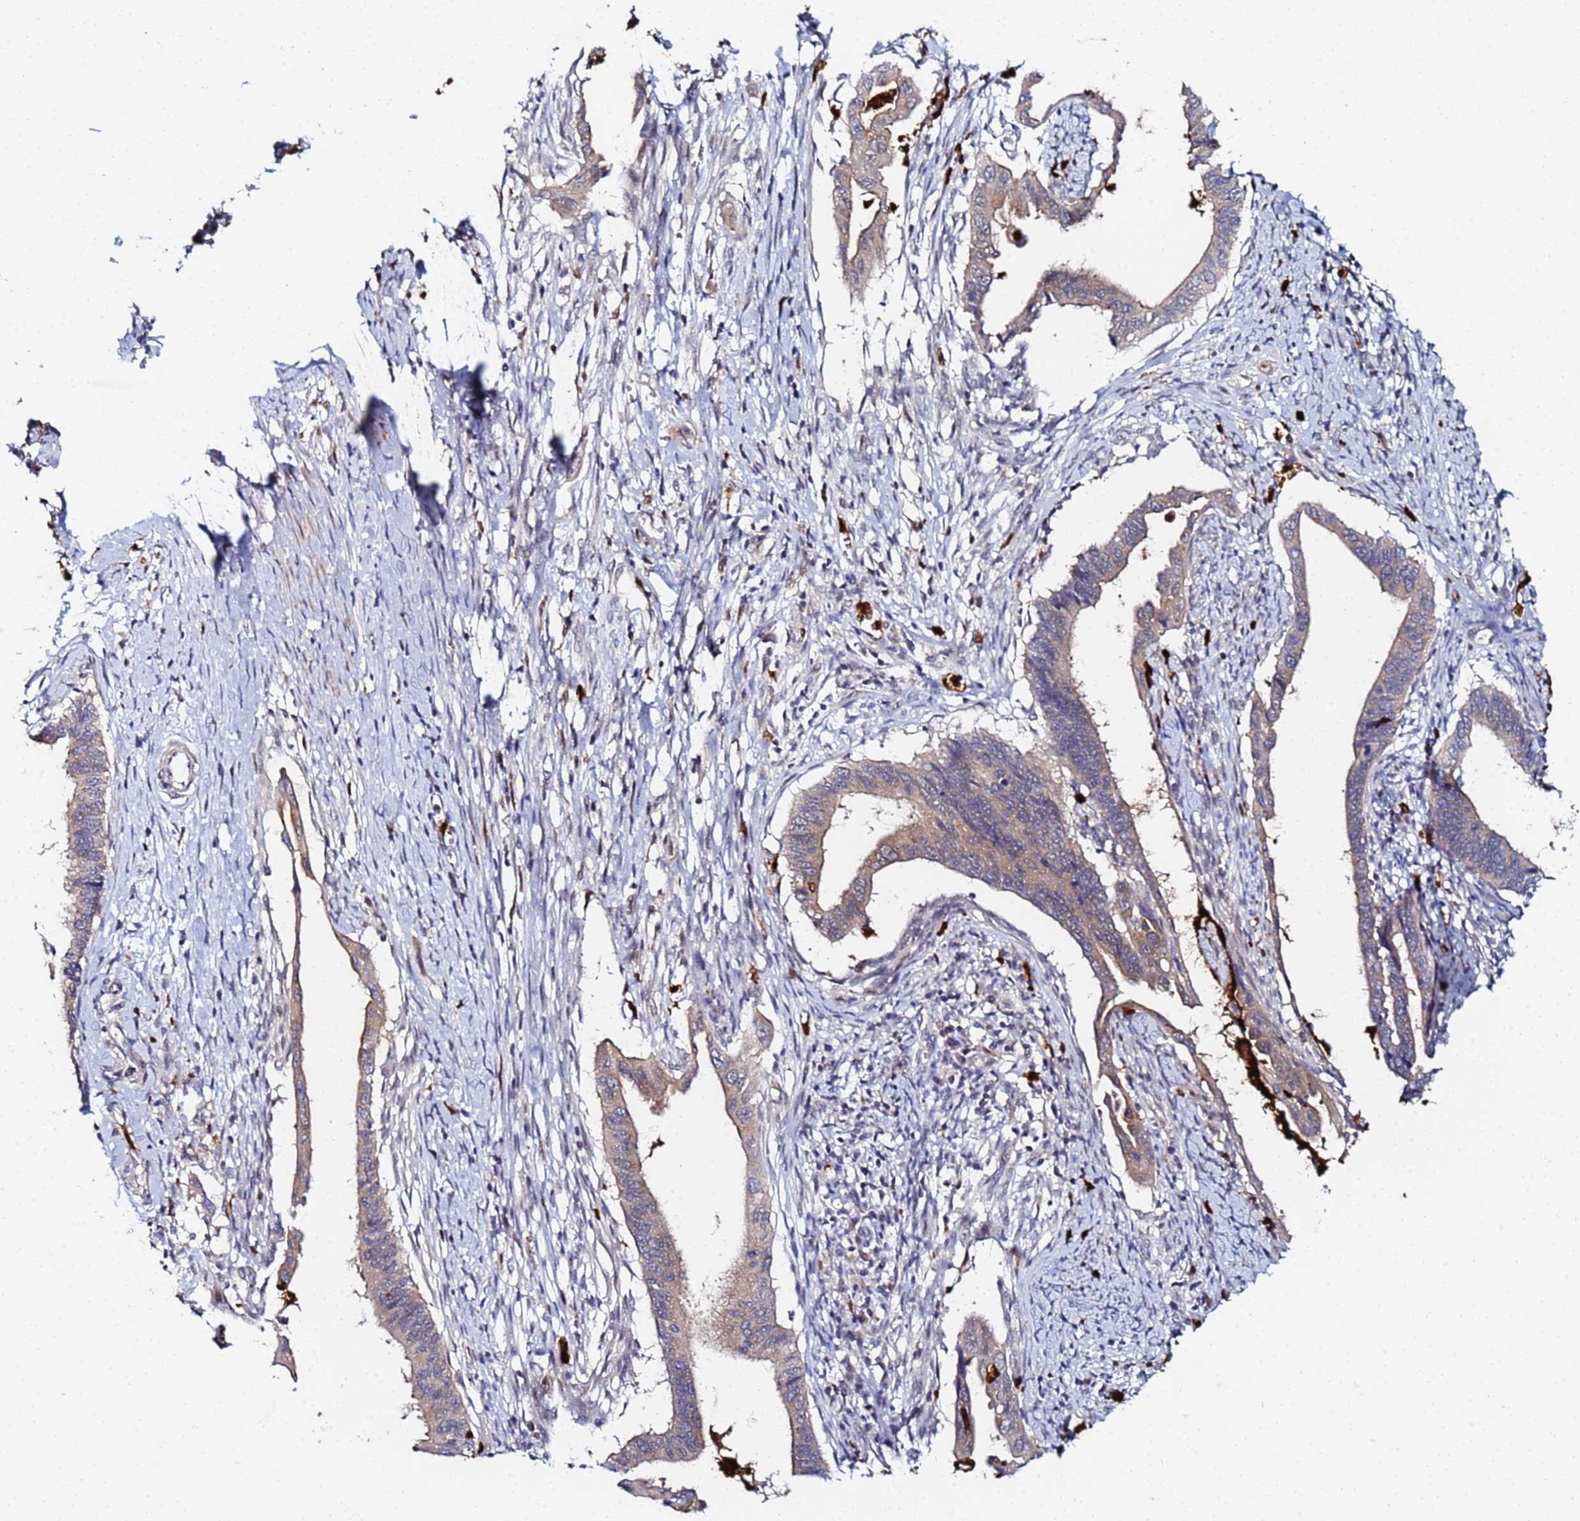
{"staining": {"intensity": "moderate", "quantity": ">75%", "location": "cytoplasmic/membranous"}, "tissue": "cervical cancer", "cell_type": "Tumor cells", "image_type": "cancer", "snomed": [{"axis": "morphology", "description": "Adenocarcinoma, NOS"}, {"axis": "topography", "description": "Cervix"}], "caption": "Immunohistochemical staining of adenocarcinoma (cervical) displays medium levels of moderate cytoplasmic/membranous positivity in approximately >75% of tumor cells.", "gene": "MTCL1", "patient": {"sex": "female", "age": 42}}